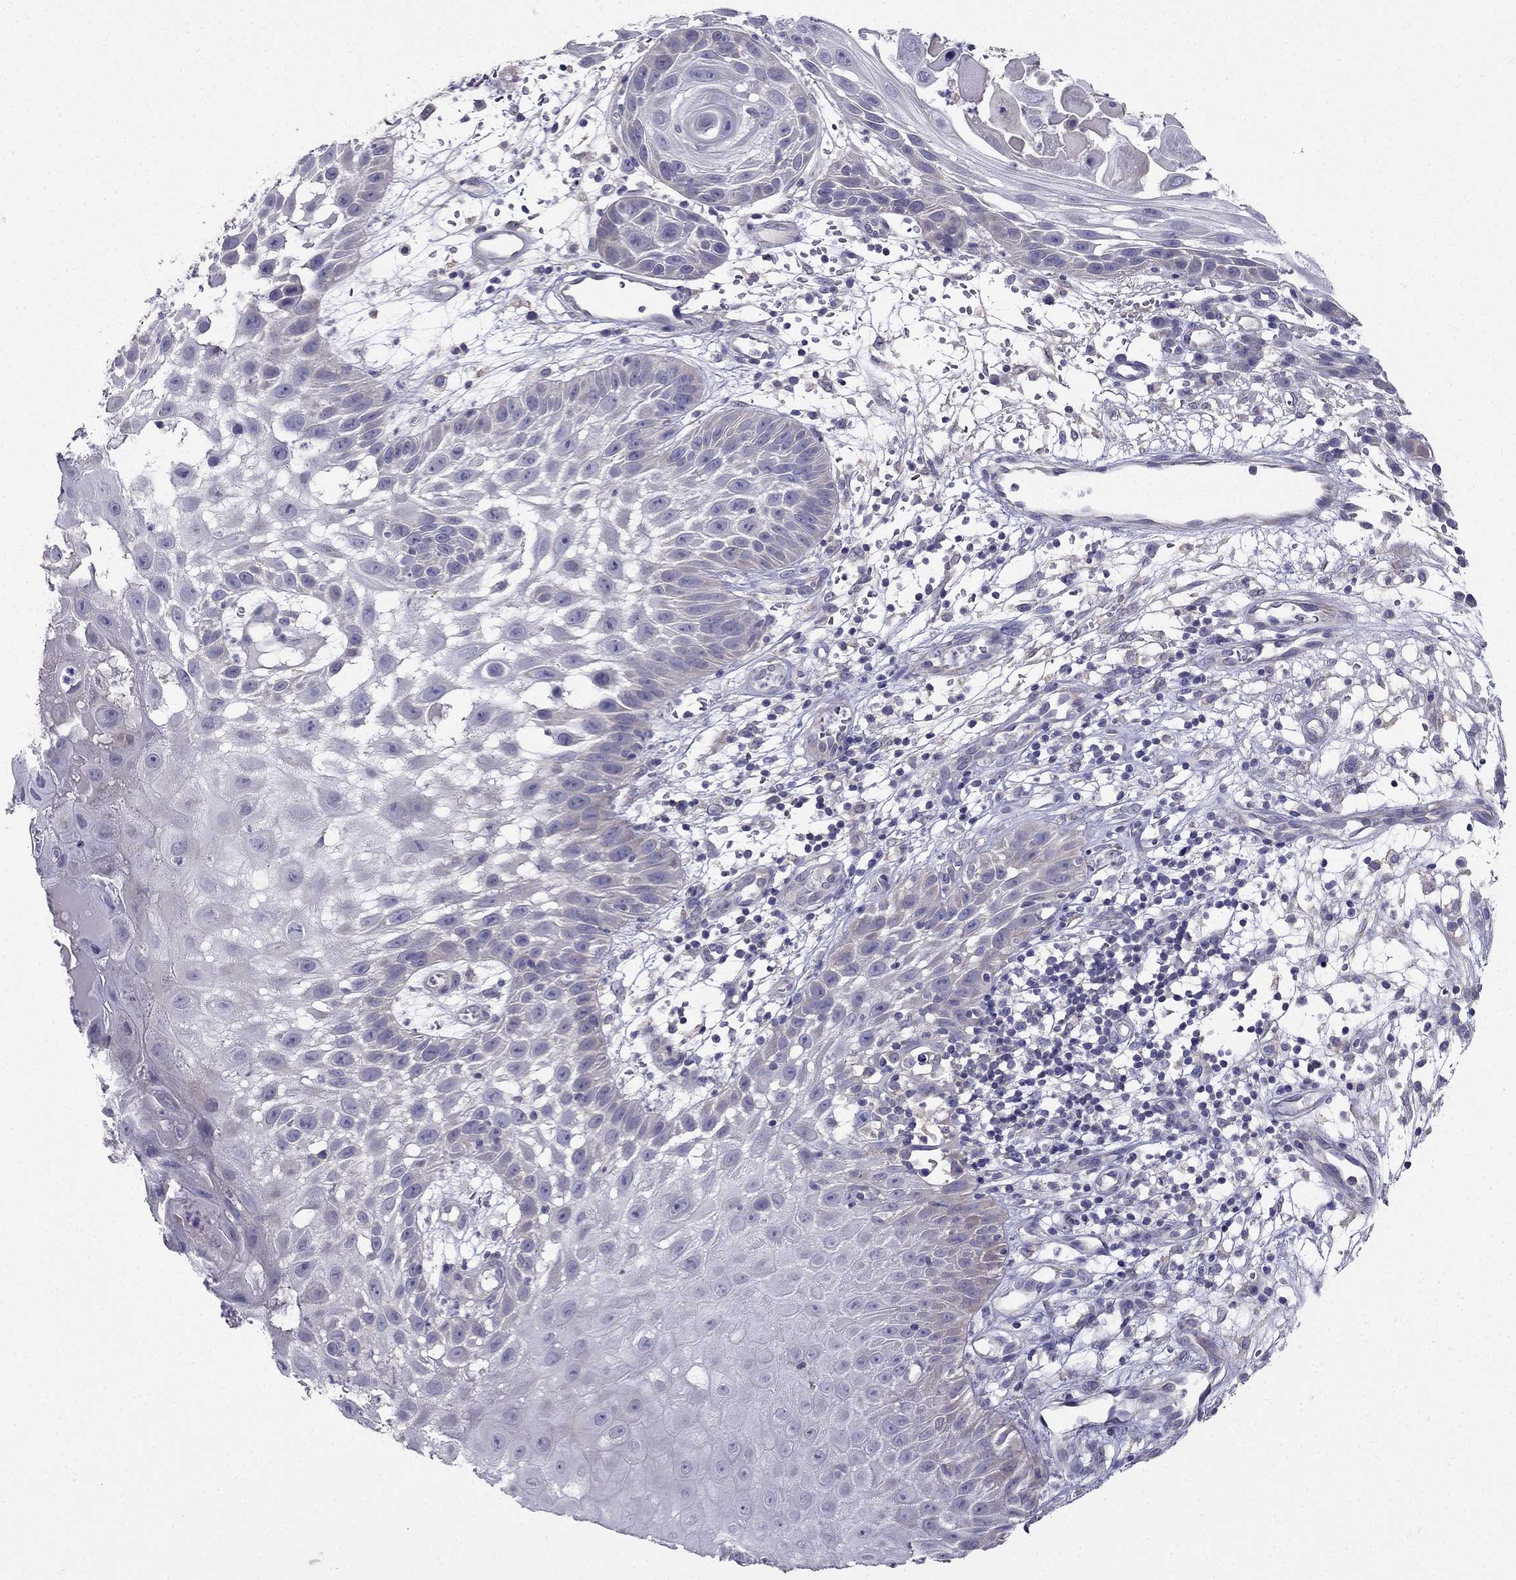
{"staining": {"intensity": "weak", "quantity": "<25%", "location": "cytoplasmic/membranous"}, "tissue": "skin cancer", "cell_type": "Tumor cells", "image_type": "cancer", "snomed": [{"axis": "morphology", "description": "Normal tissue, NOS"}, {"axis": "morphology", "description": "Squamous cell carcinoma, NOS"}, {"axis": "topography", "description": "Skin"}], "caption": "High magnification brightfield microscopy of skin cancer (squamous cell carcinoma) stained with DAB (3,3'-diaminobenzidine) (brown) and counterstained with hematoxylin (blue): tumor cells show no significant positivity.", "gene": "AS3MT", "patient": {"sex": "male", "age": 79}}